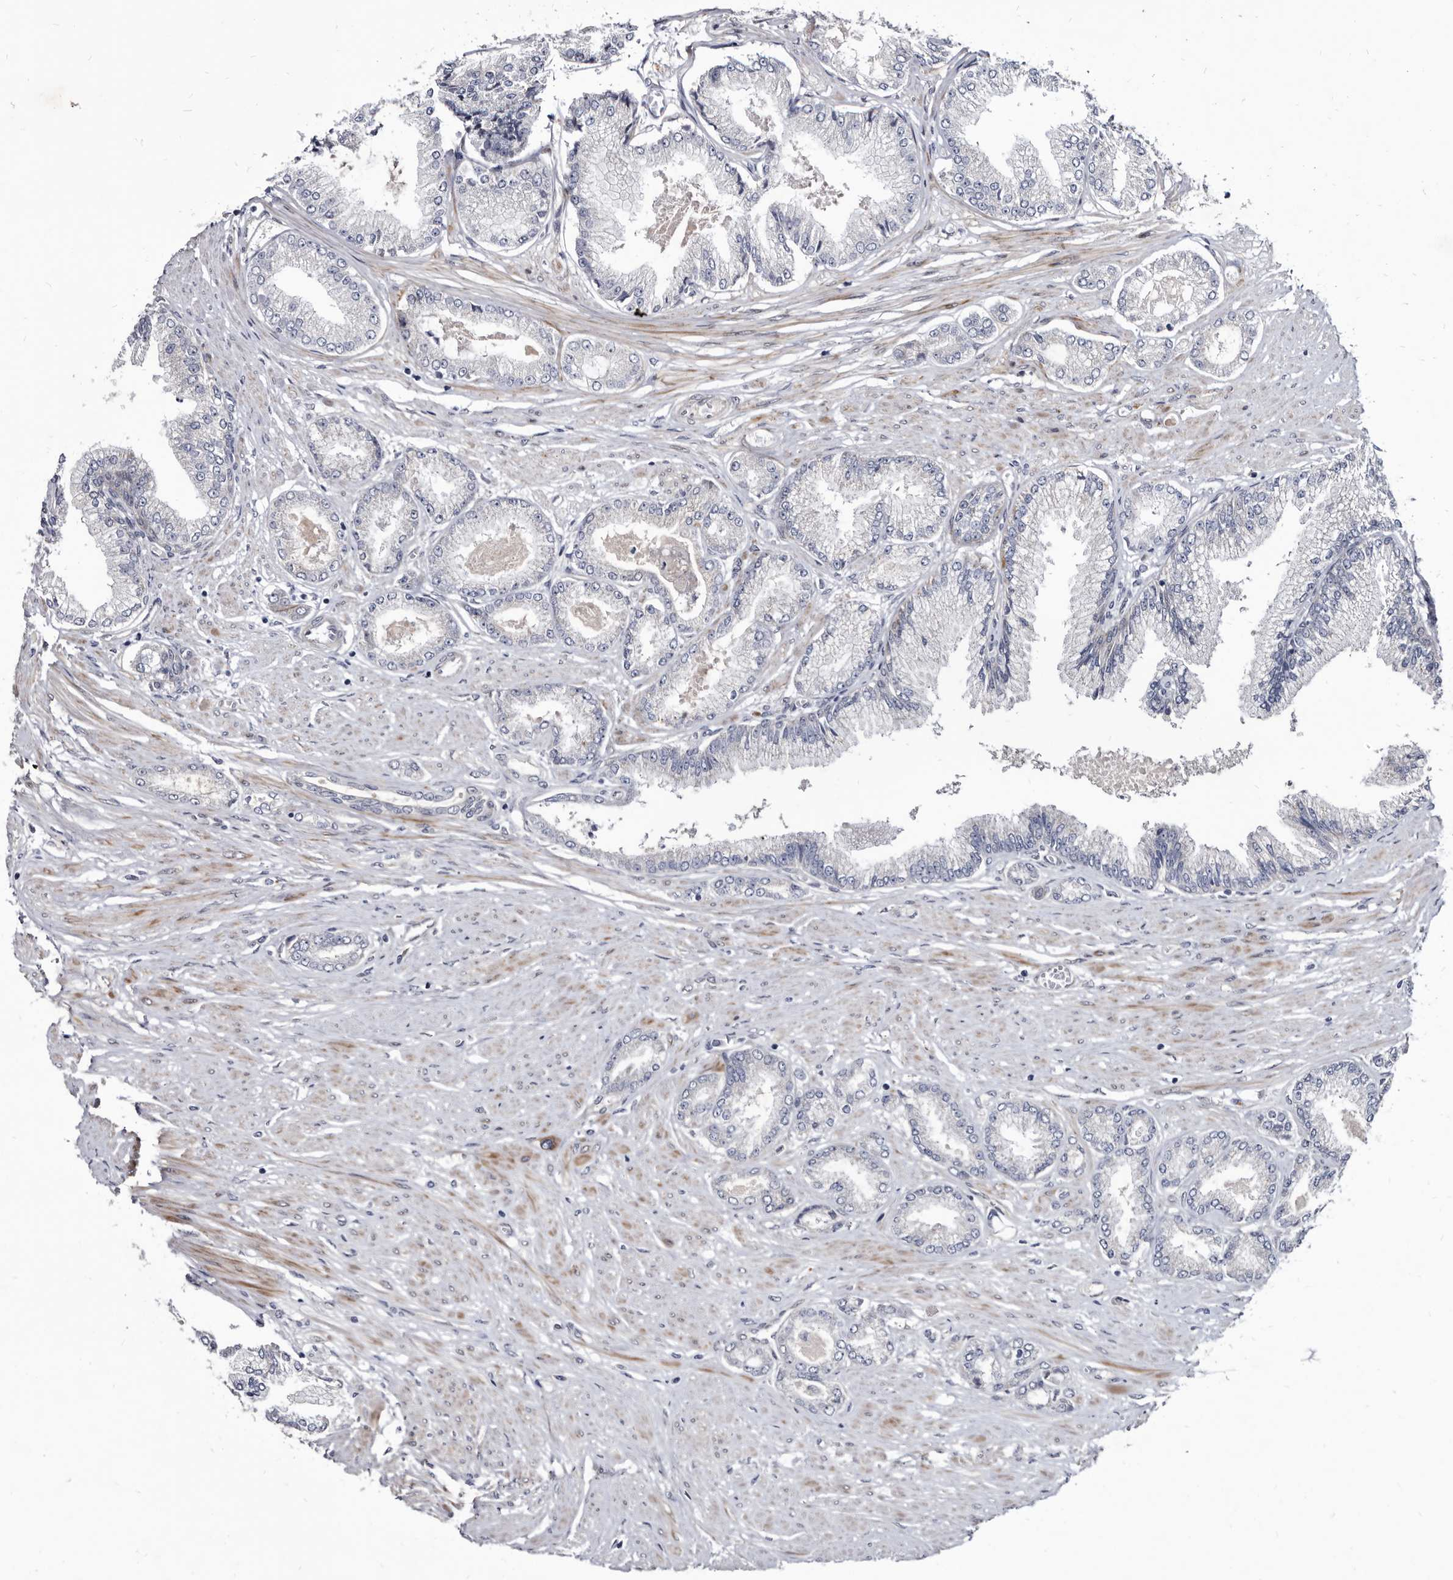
{"staining": {"intensity": "negative", "quantity": "none", "location": "none"}, "tissue": "prostate cancer", "cell_type": "Tumor cells", "image_type": "cancer", "snomed": [{"axis": "morphology", "description": "Adenocarcinoma, Low grade"}, {"axis": "topography", "description": "Prostate"}], "caption": "This is an immunohistochemistry (IHC) photomicrograph of human prostate adenocarcinoma (low-grade). There is no staining in tumor cells.", "gene": "PROM1", "patient": {"sex": "male", "age": 63}}